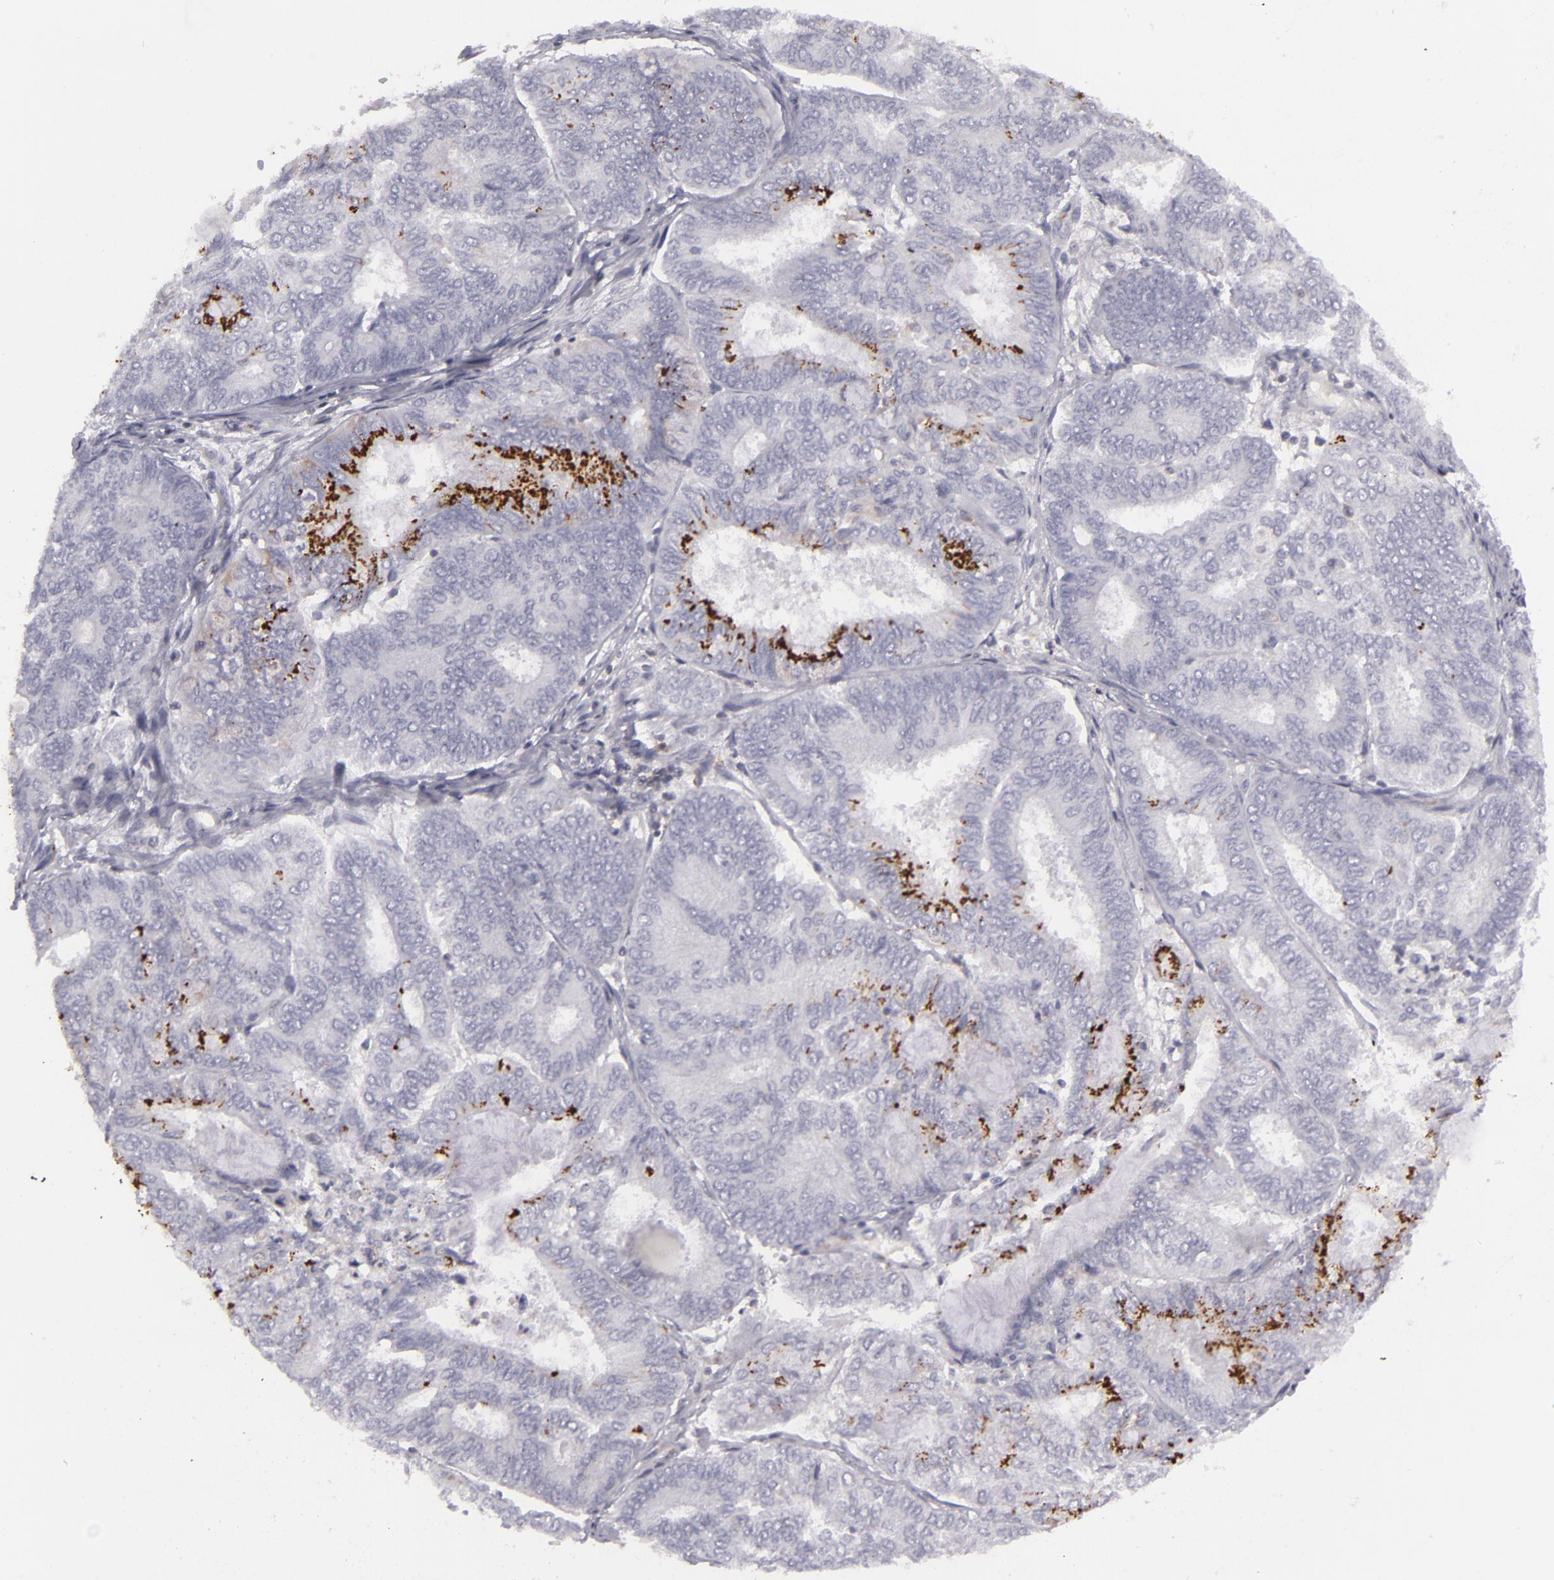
{"staining": {"intensity": "moderate", "quantity": "25%-75%", "location": "cytoplasmic/membranous"}, "tissue": "endometrial cancer", "cell_type": "Tumor cells", "image_type": "cancer", "snomed": [{"axis": "morphology", "description": "Adenocarcinoma, NOS"}, {"axis": "topography", "description": "Endometrium"}], "caption": "A brown stain labels moderate cytoplasmic/membranous staining of a protein in human endometrial adenocarcinoma tumor cells.", "gene": "KCNAB2", "patient": {"sex": "female", "age": 59}}